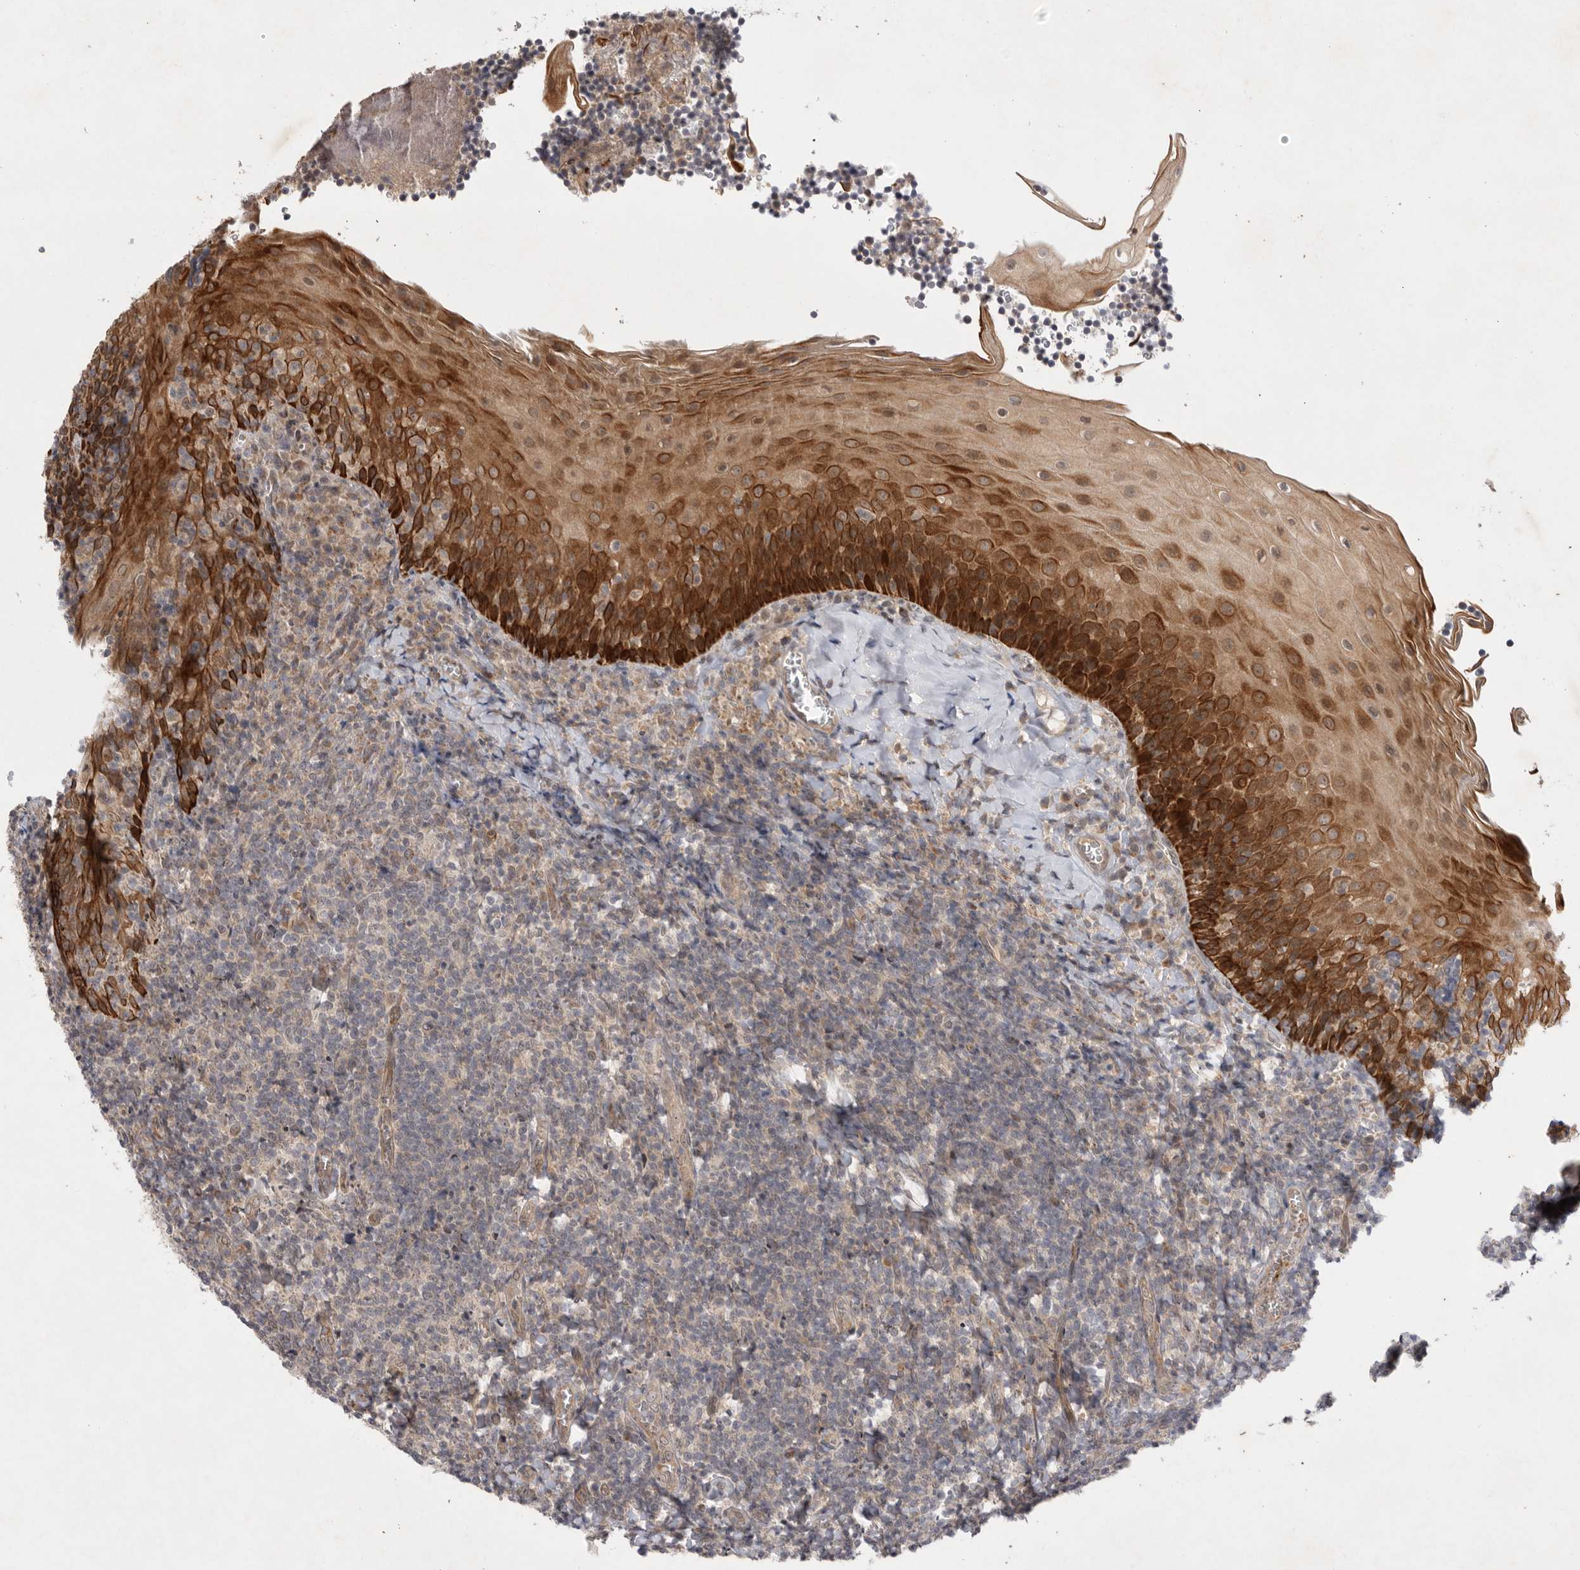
{"staining": {"intensity": "negative", "quantity": "none", "location": "none"}, "tissue": "tonsil", "cell_type": "Germinal center cells", "image_type": "normal", "snomed": [{"axis": "morphology", "description": "Normal tissue, NOS"}, {"axis": "topography", "description": "Tonsil"}], "caption": "This is a micrograph of IHC staining of unremarkable tonsil, which shows no expression in germinal center cells. (DAB immunohistochemistry (IHC) with hematoxylin counter stain).", "gene": "PTPDC1", "patient": {"sex": "male", "age": 27}}